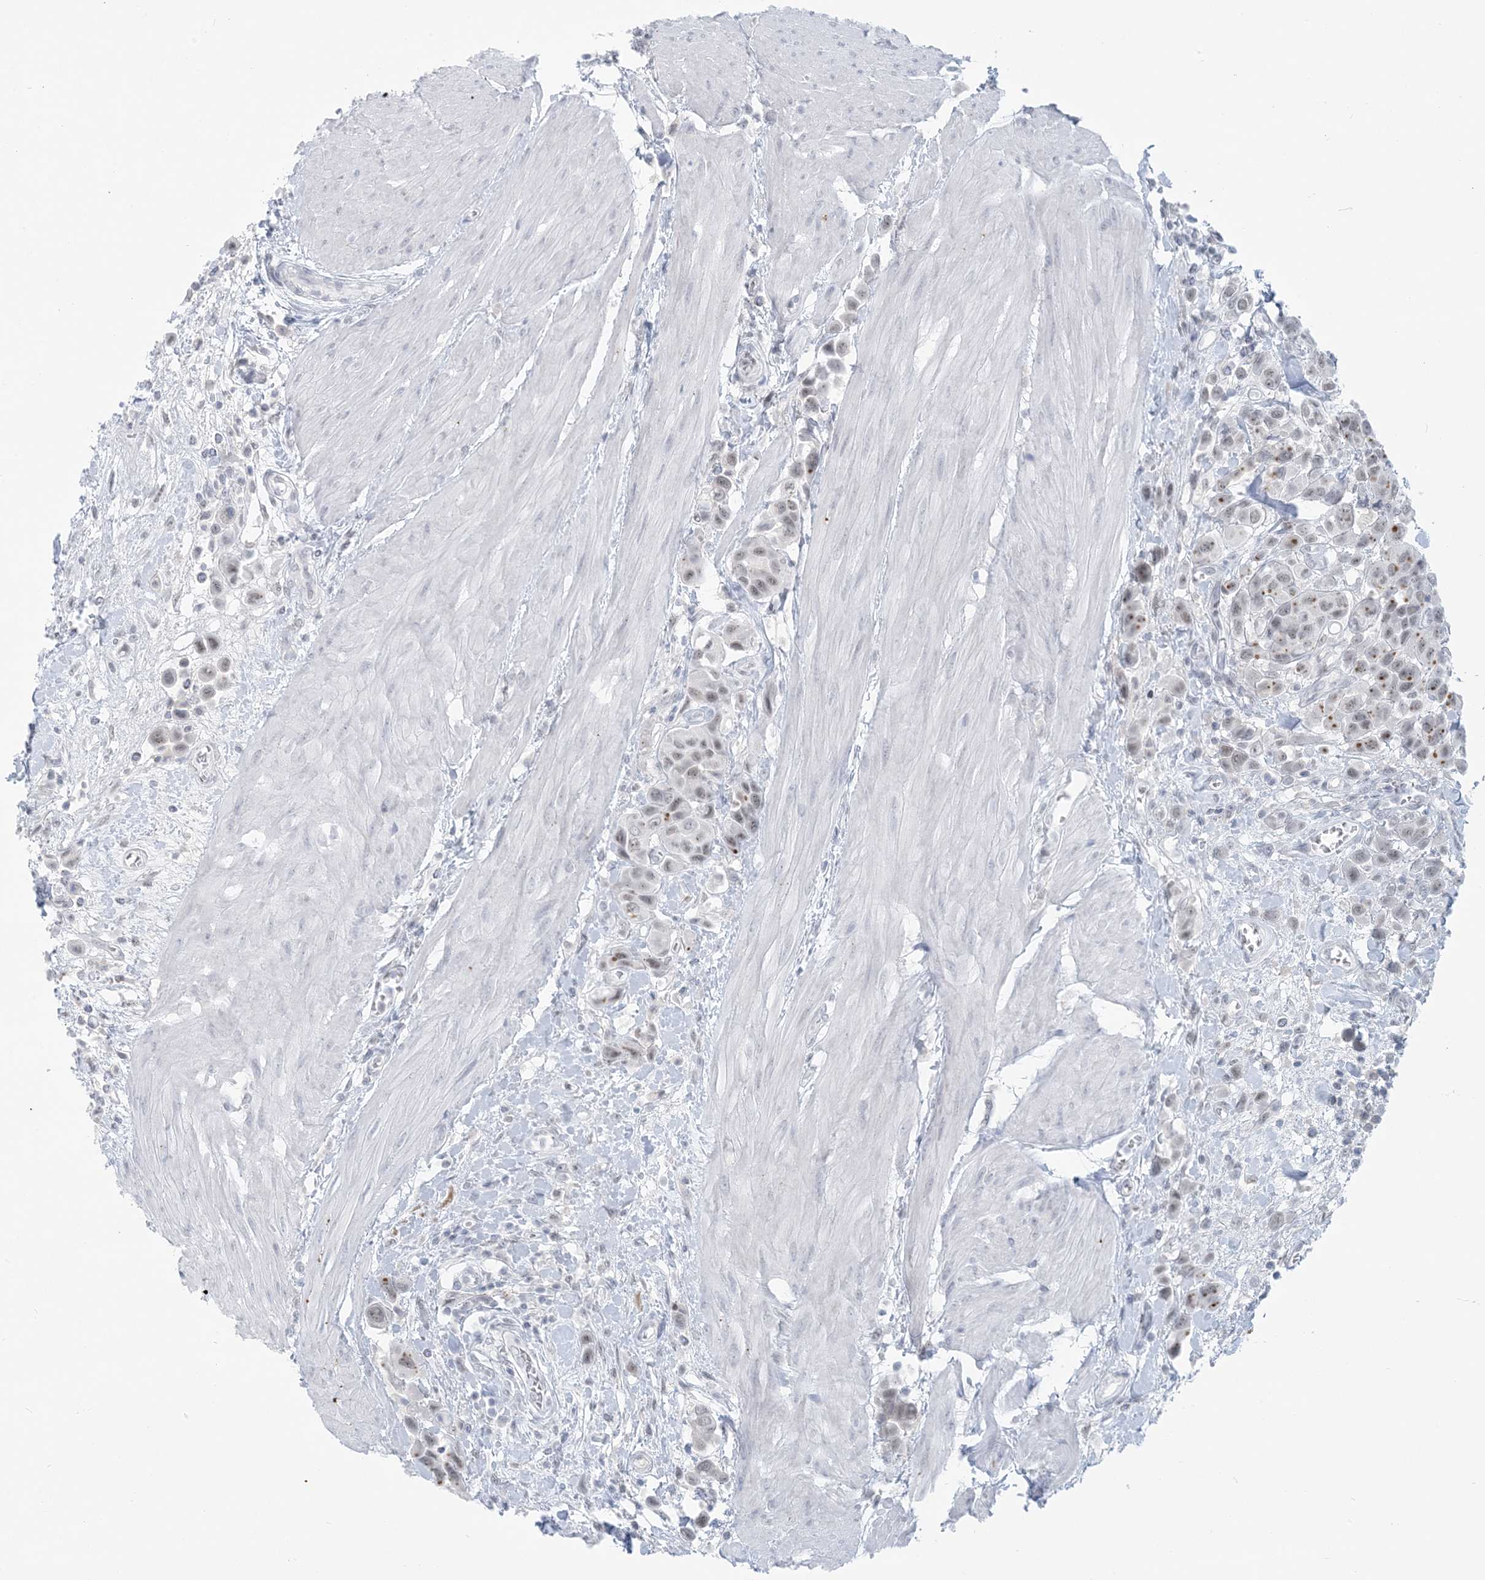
{"staining": {"intensity": "moderate", "quantity": "<25%", "location": "cytoplasmic/membranous"}, "tissue": "urothelial cancer", "cell_type": "Tumor cells", "image_type": "cancer", "snomed": [{"axis": "morphology", "description": "Urothelial carcinoma, High grade"}, {"axis": "topography", "description": "Urinary bladder"}], "caption": "Immunohistochemistry micrograph of human high-grade urothelial carcinoma stained for a protein (brown), which reveals low levels of moderate cytoplasmic/membranous expression in about <25% of tumor cells.", "gene": "SCML1", "patient": {"sex": "male", "age": 50}}